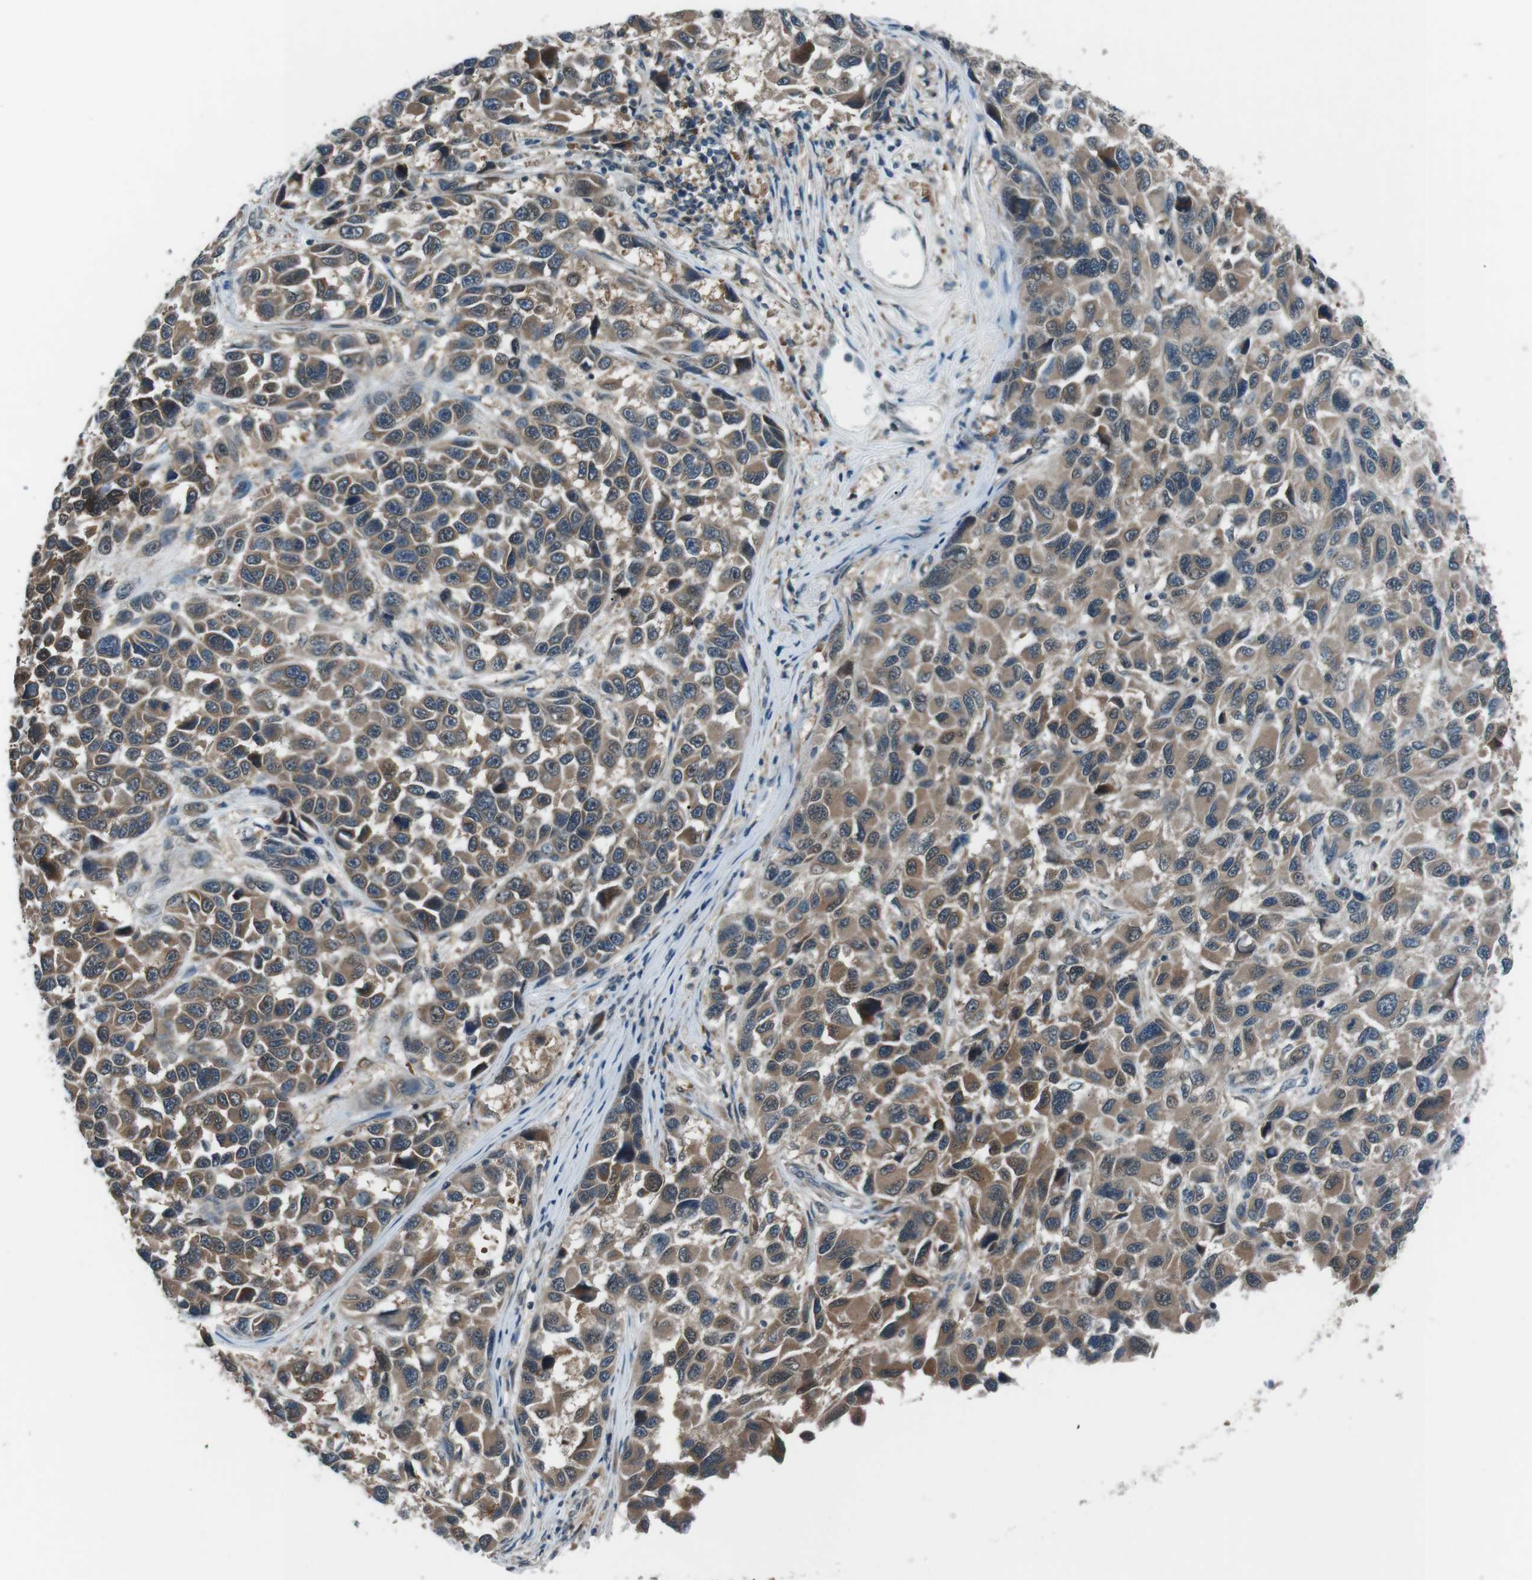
{"staining": {"intensity": "moderate", "quantity": ">75%", "location": "cytoplasmic/membranous"}, "tissue": "melanoma", "cell_type": "Tumor cells", "image_type": "cancer", "snomed": [{"axis": "morphology", "description": "Malignant melanoma, NOS"}, {"axis": "topography", "description": "Skin"}], "caption": "IHC of human melanoma reveals medium levels of moderate cytoplasmic/membranous positivity in approximately >75% of tumor cells.", "gene": "LRIG2", "patient": {"sex": "male", "age": 53}}